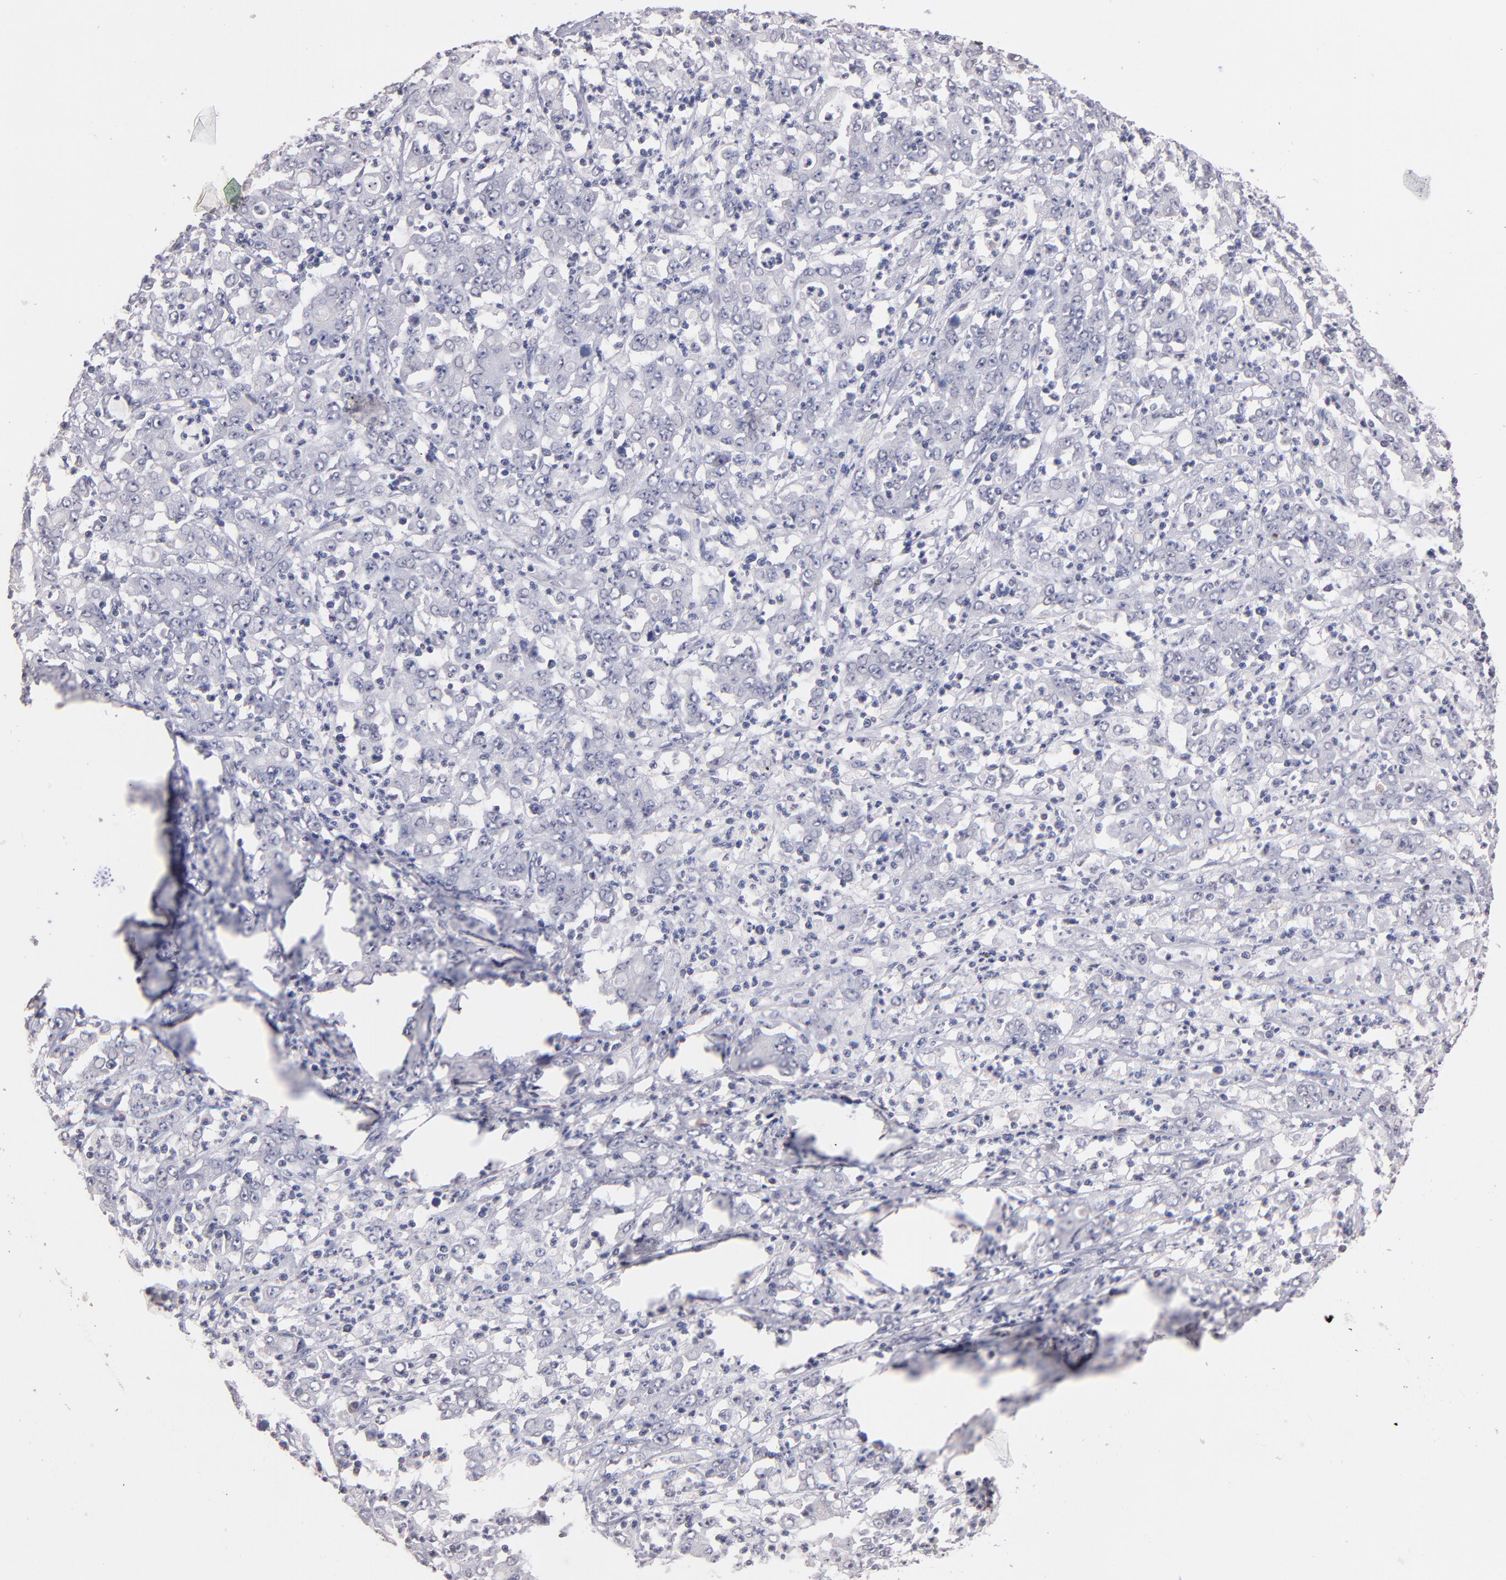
{"staining": {"intensity": "negative", "quantity": "none", "location": "none"}, "tissue": "stomach cancer", "cell_type": "Tumor cells", "image_type": "cancer", "snomed": [{"axis": "morphology", "description": "Adenocarcinoma, NOS"}, {"axis": "topography", "description": "Stomach, lower"}], "caption": "An image of human stomach cancer is negative for staining in tumor cells. The staining is performed using DAB brown chromogen with nuclei counter-stained in using hematoxylin.", "gene": "SOX10", "patient": {"sex": "female", "age": 71}}